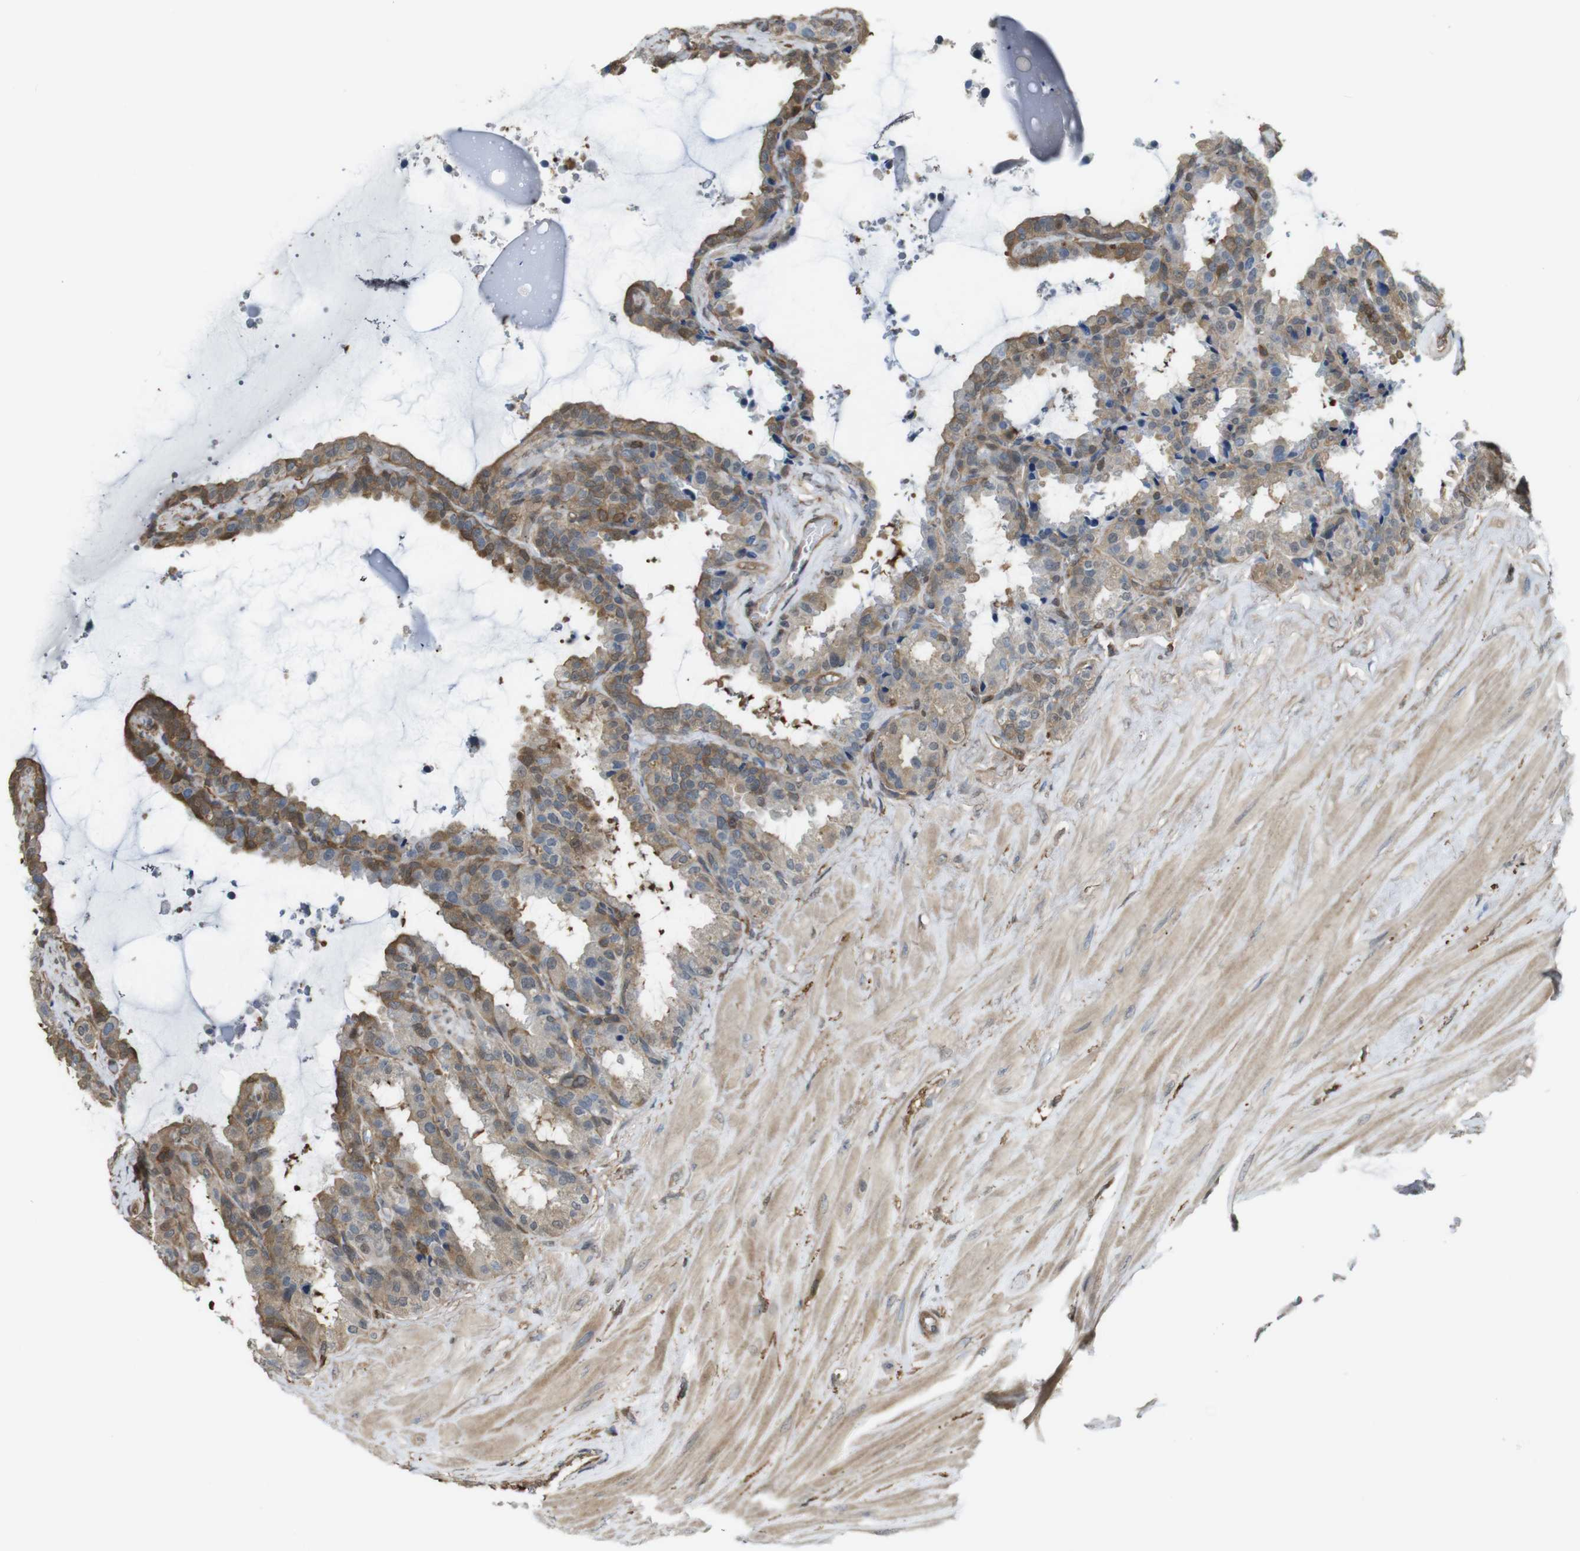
{"staining": {"intensity": "moderate", "quantity": ">75%", "location": "cytoplasmic/membranous"}, "tissue": "seminal vesicle", "cell_type": "Glandular cells", "image_type": "normal", "snomed": [{"axis": "morphology", "description": "Normal tissue, NOS"}, {"axis": "topography", "description": "Seminal veicle"}], "caption": "Glandular cells reveal medium levels of moderate cytoplasmic/membranous expression in about >75% of cells in normal seminal vesicle.", "gene": "ARHGDIA", "patient": {"sex": "male", "age": 46}}